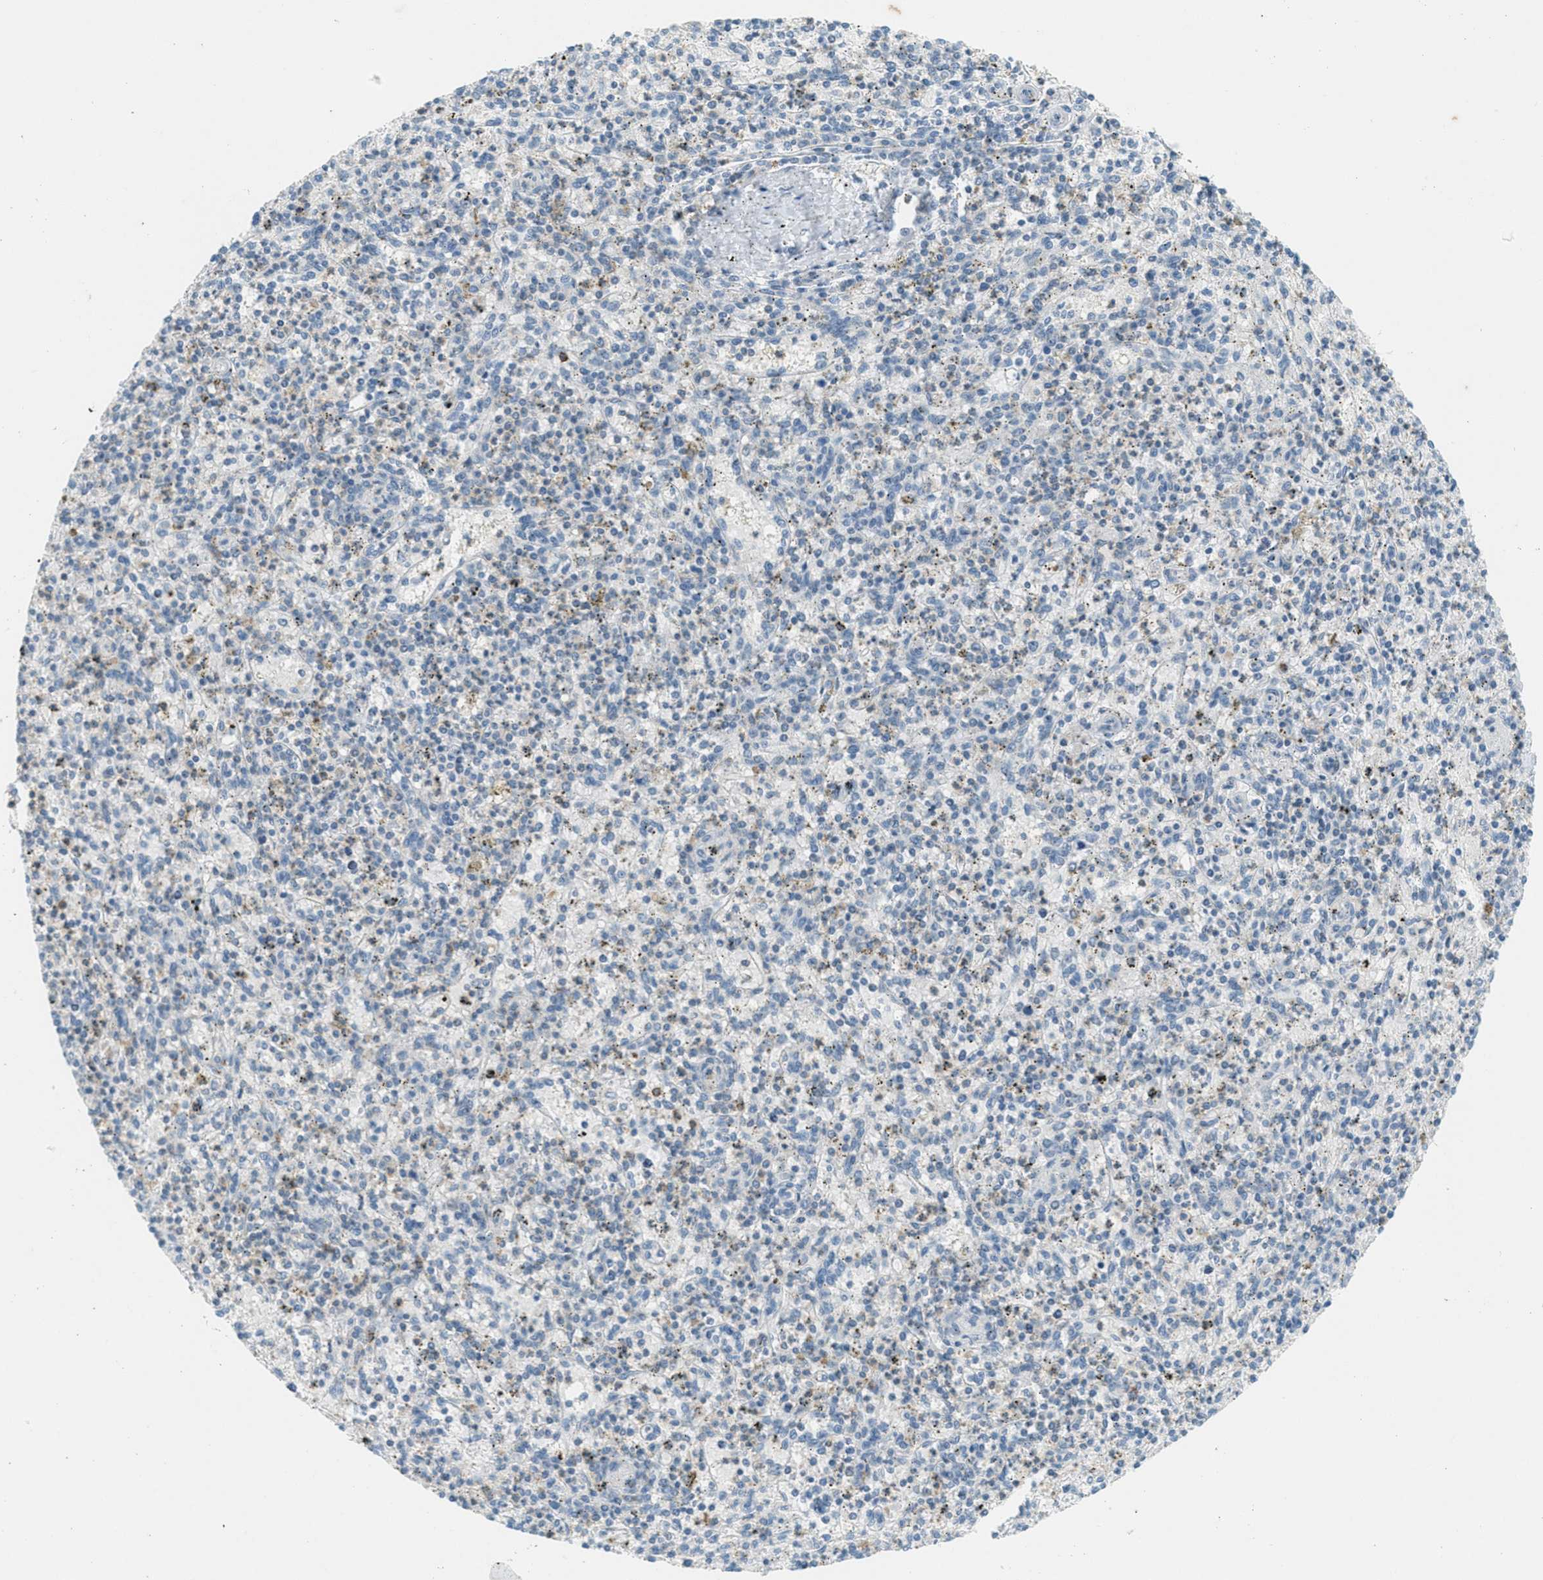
{"staining": {"intensity": "moderate", "quantity": "<25%", "location": "cytoplasmic/membranous"}, "tissue": "spleen", "cell_type": "Cells in red pulp", "image_type": "normal", "snomed": [{"axis": "morphology", "description": "Normal tissue, NOS"}, {"axis": "topography", "description": "Spleen"}], "caption": "Protein analysis of benign spleen shows moderate cytoplasmic/membranous positivity in approximately <25% of cells in red pulp.", "gene": "FYN", "patient": {"sex": "male", "age": 72}}